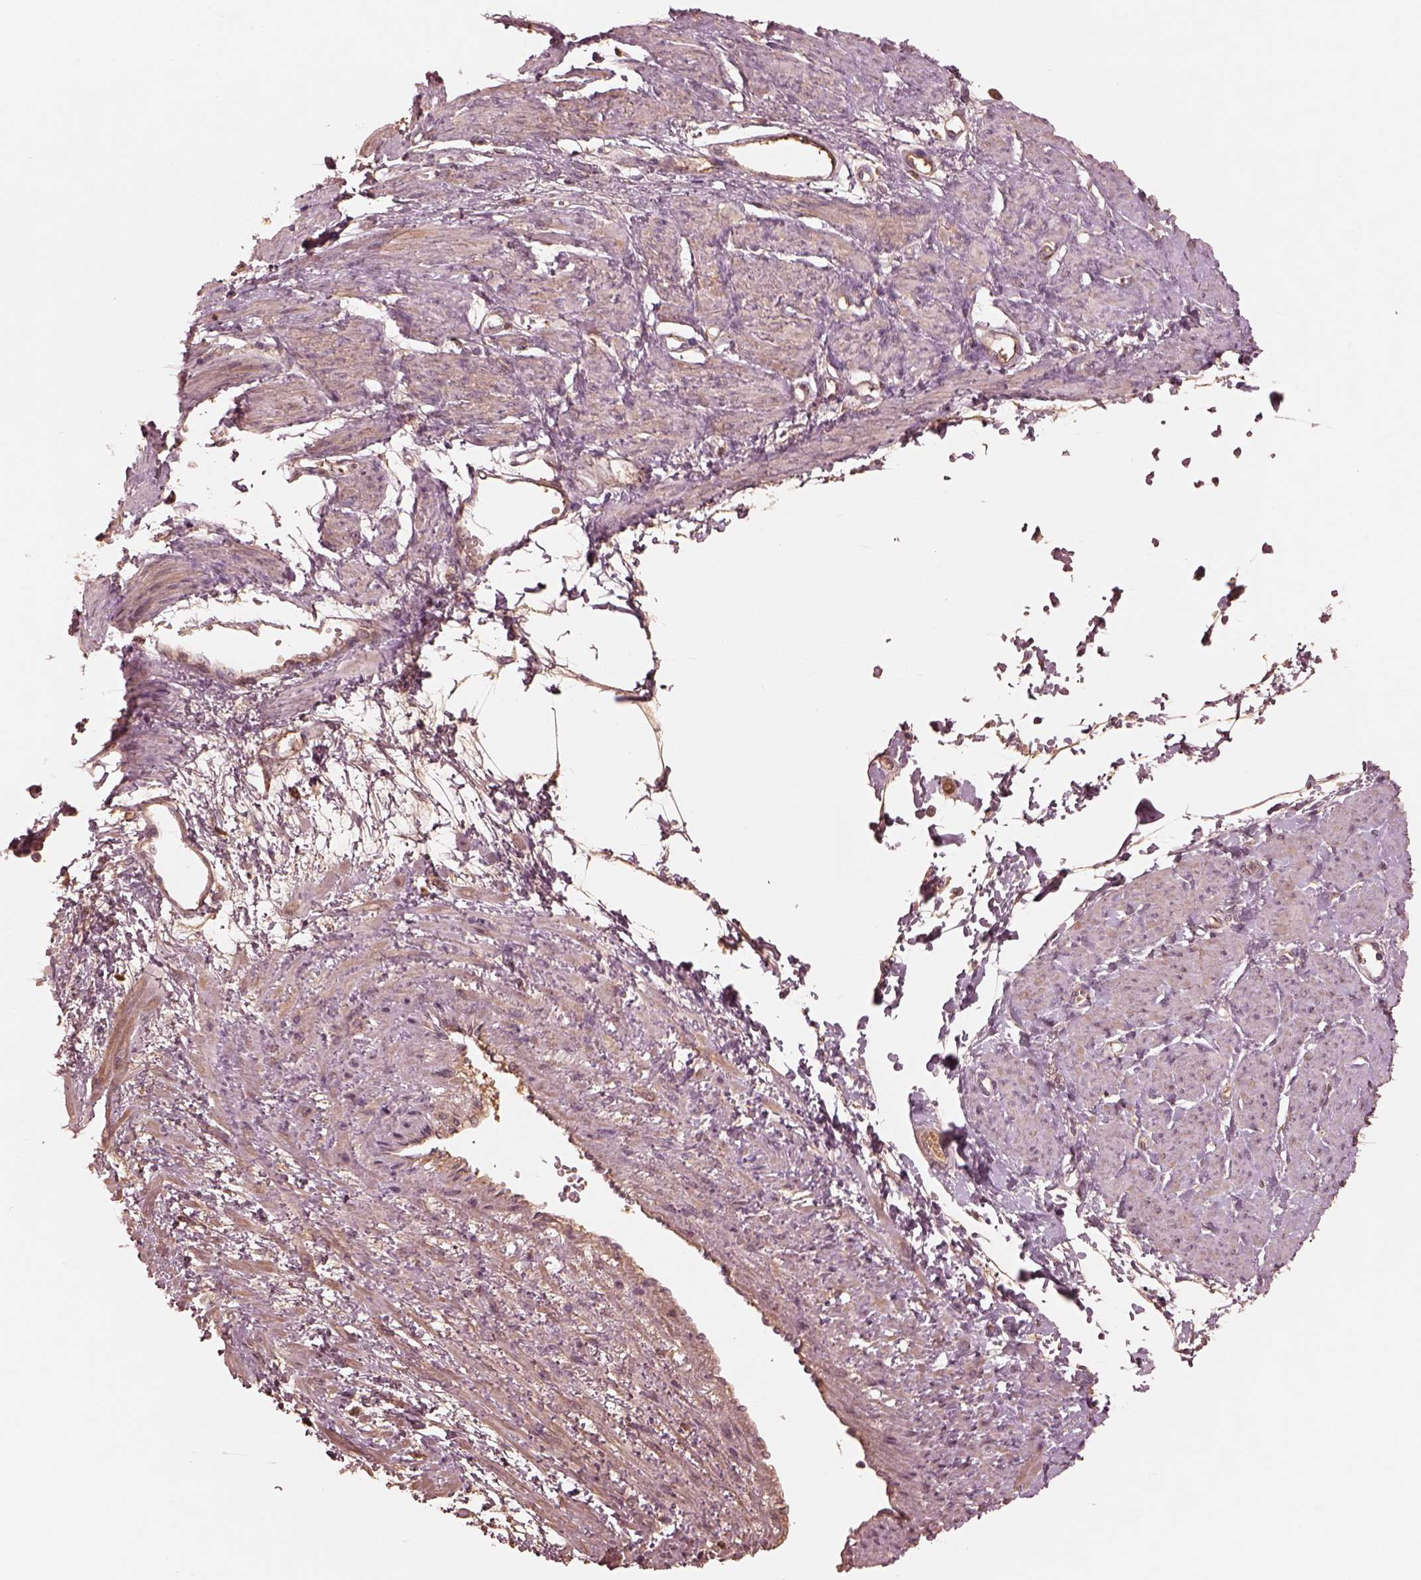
{"staining": {"intensity": "weak", "quantity": "<25%", "location": "cytoplasmic/membranous"}, "tissue": "smooth muscle", "cell_type": "Smooth muscle cells", "image_type": "normal", "snomed": [{"axis": "morphology", "description": "Normal tissue, NOS"}, {"axis": "topography", "description": "Smooth muscle"}, {"axis": "topography", "description": "Uterus"}], "caption": "Smooth muscle cells are negative for brown protein staining in benign smooth muscle. (Stains: DAB immunohistochemistry with hematoxylin counter stain, Microscopy: brightfield microscopy at high magnification).", "gene": "TF", "patient": {"sex": "female", "age": 39}}